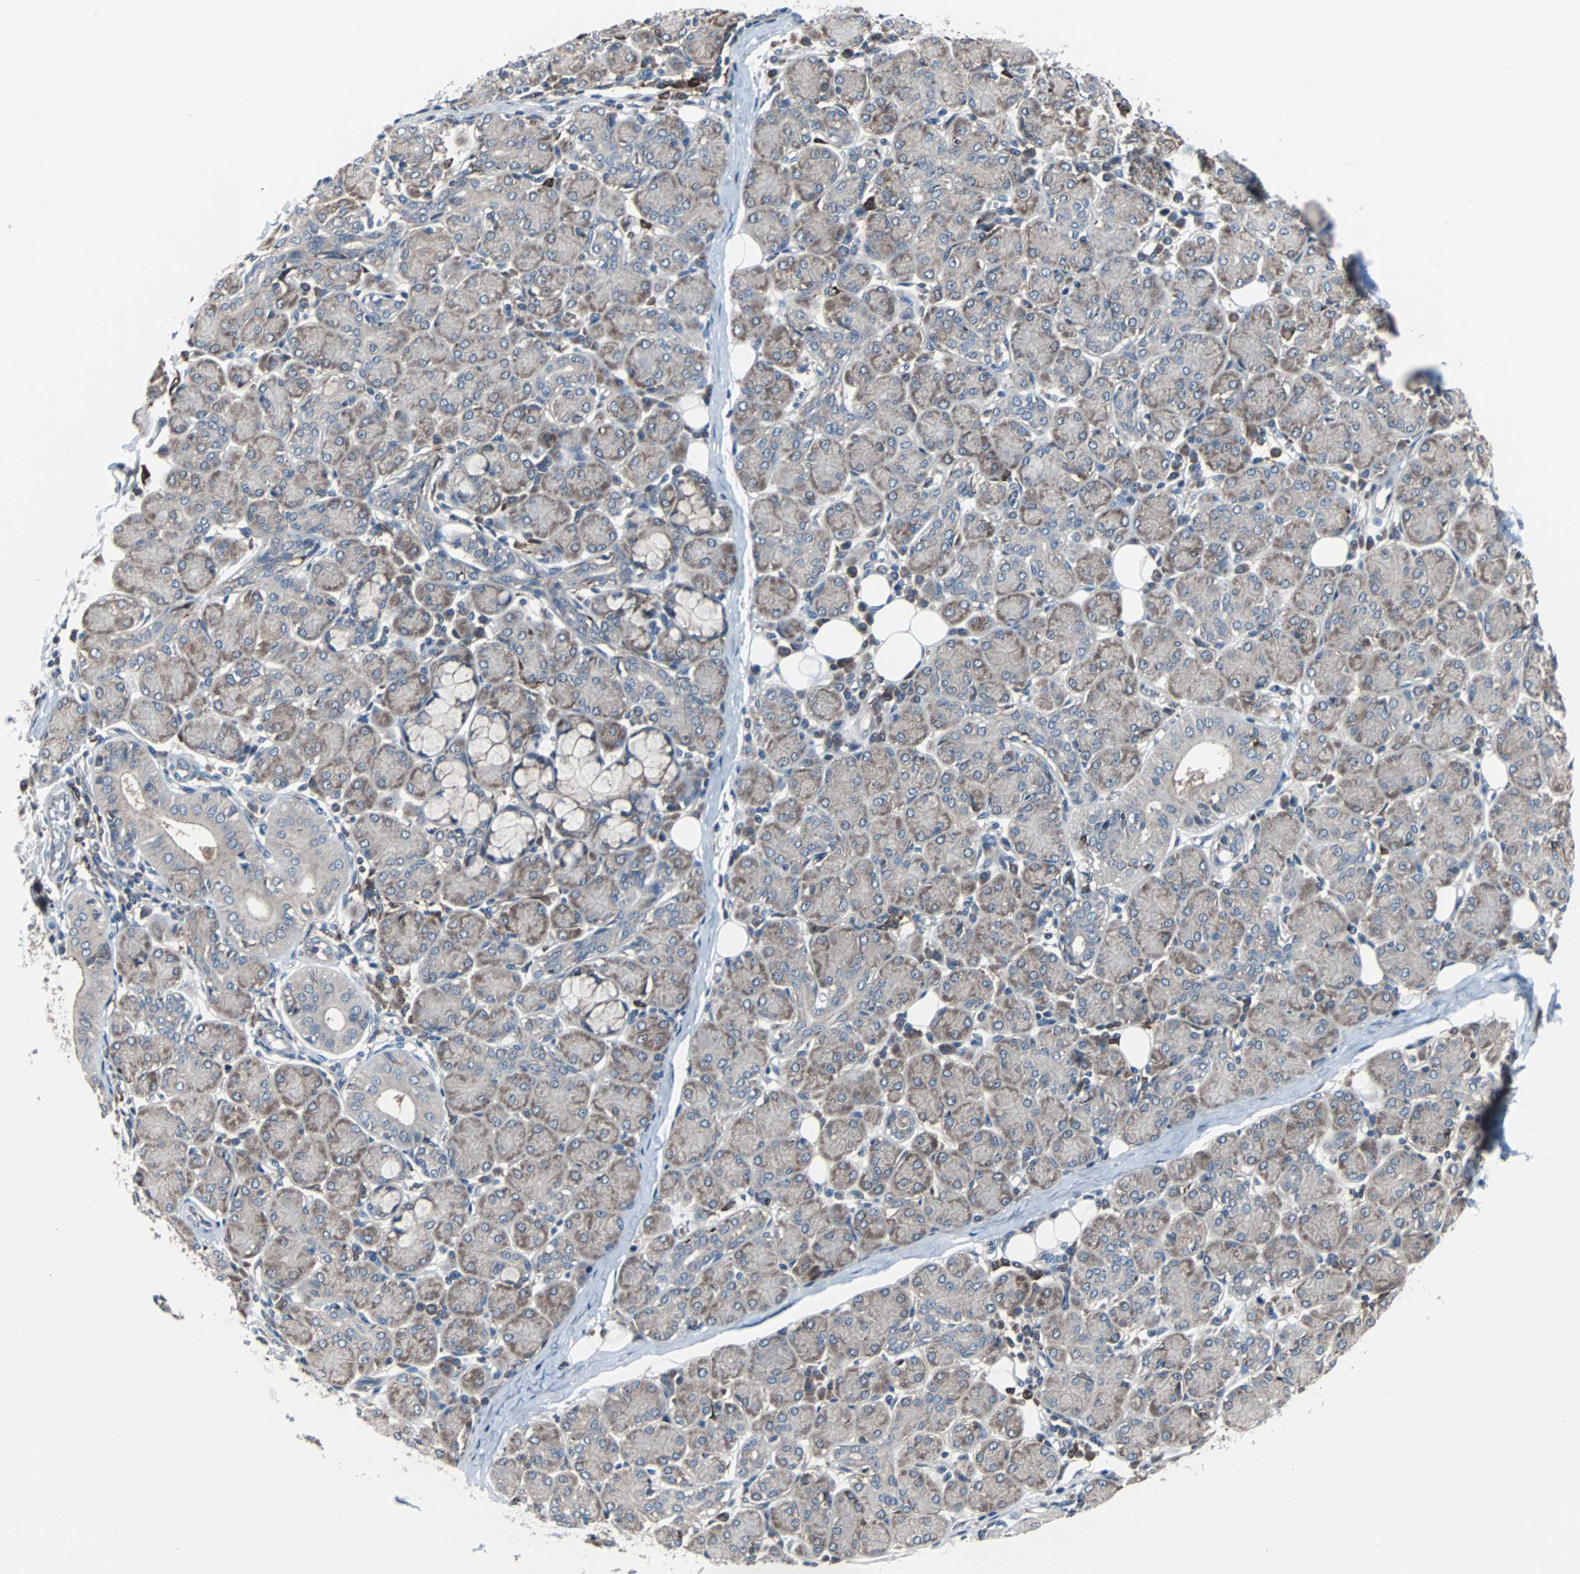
{"staining": {"intensity": "weak", "quantity": ">75%", "location": "cytoplasmic/membranous"}, "tissue": "salivary gland", "cell_type": "Glandular cells", "image_type": "normal", "snomed": [{"axis": "morphology", "description": "Normal tissue, NOS"}, {"axis": "morphology", "description": "Inflammation, NOS"}, {"axis": "topography", "description": "Lymph node"}, {"axis": "topography", "description": "Salivary gland"}], "caption": "Salivary gland stained with IHC reveals weak cytoplasmic/membranous expression in about >75% of glandular cells.", "gene": "PAK1", "patient": {"sex": "male", "age": 3}}